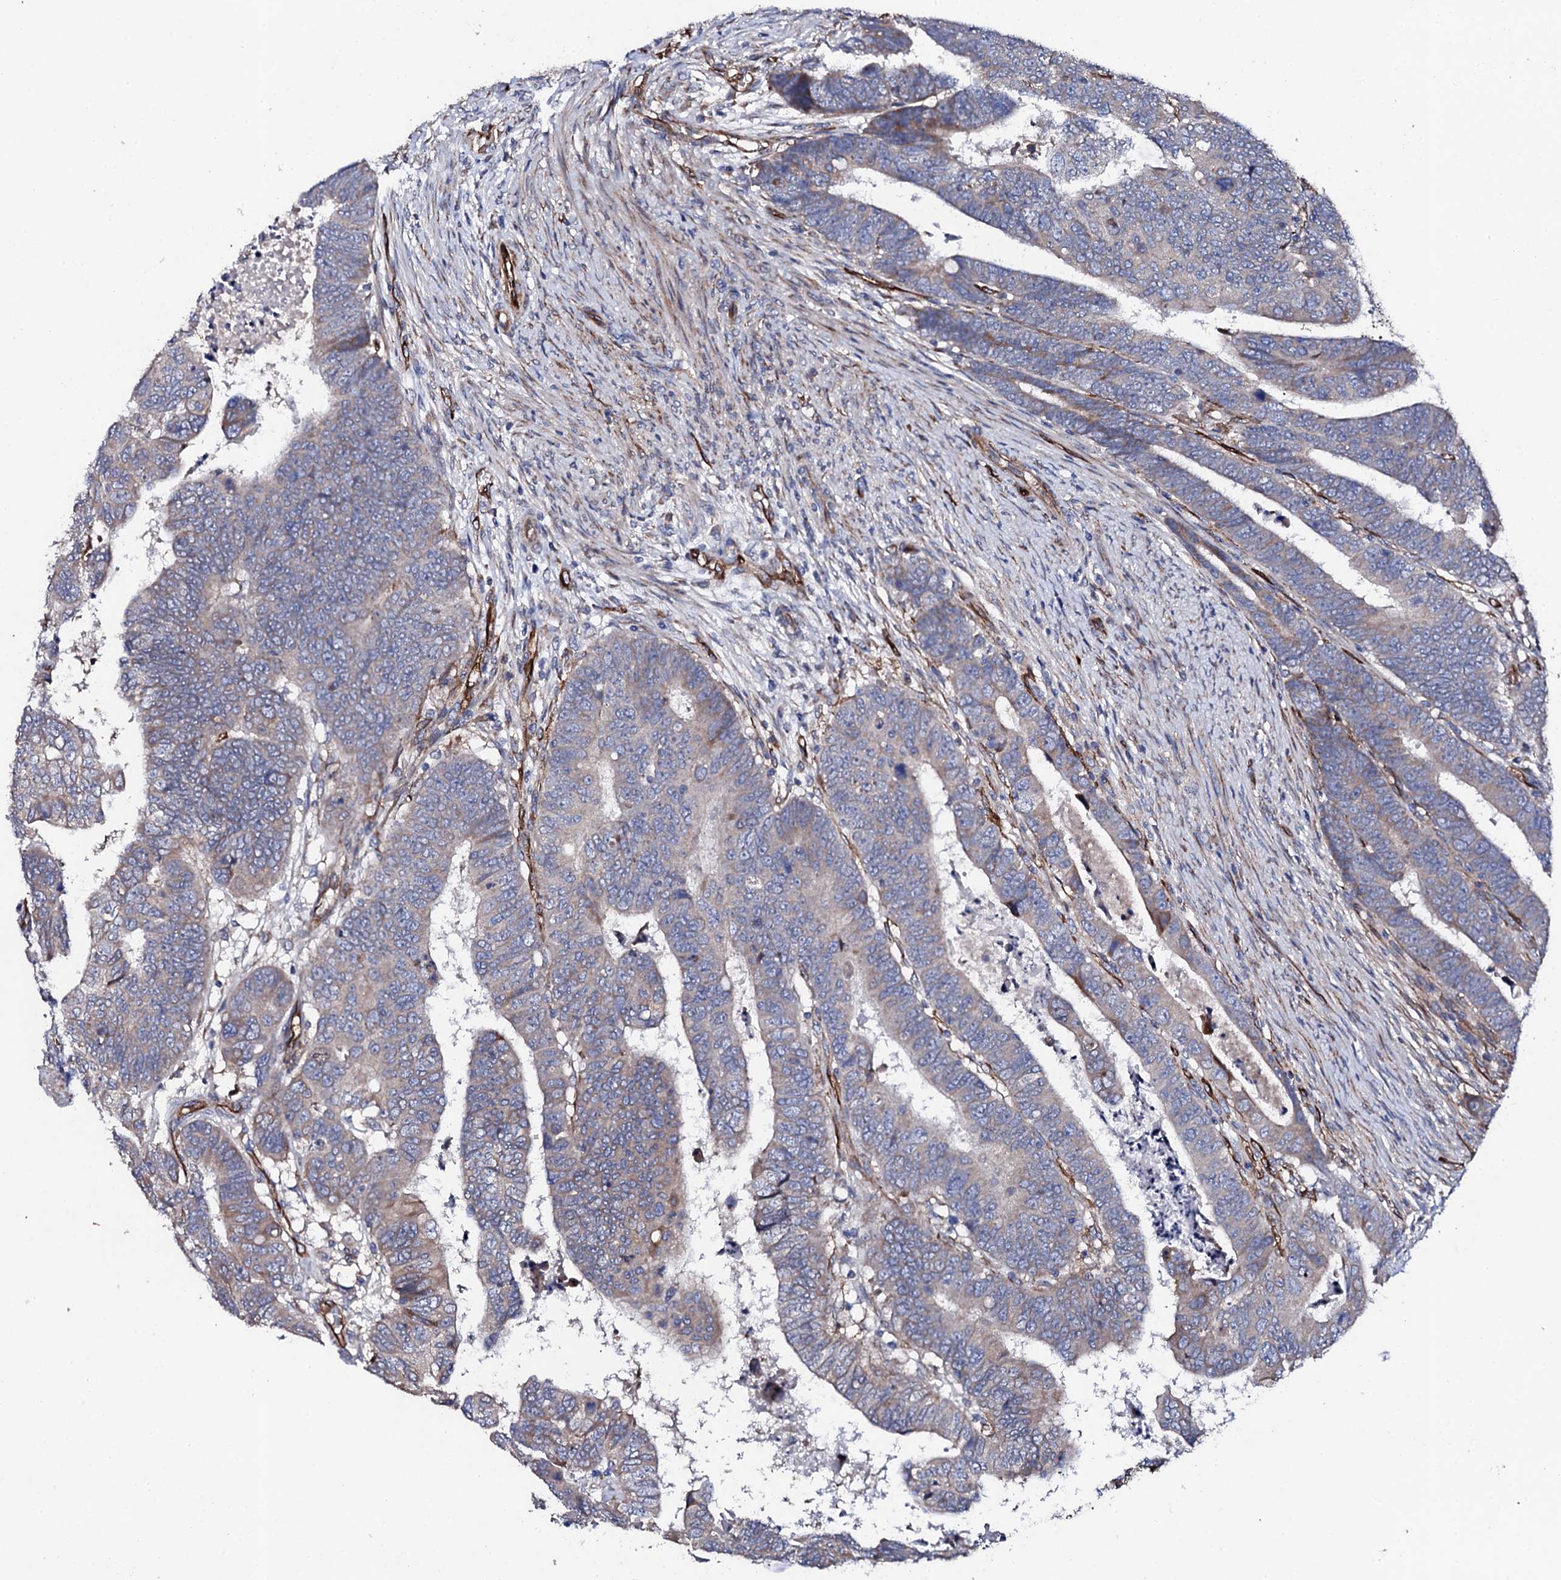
{"staining": {"intensity": "moderate", "quantity": "<25%", "location": "cytoplasmic/membranous"}, "tissue": "colorectal cancer", "cell_type": "Tumor cells", "image_type": "cancer", "snomed": [{"axis": "morphology", "description": "Normal tissue, NOS"}, {"axis": "morphology", "description": "Adenocarcinoma, NOS"}, {"axis": "topography", "description": "Rectum"}], "caption": "Immunohistochemistry of colorectal adenocarcinoma exhibits low levels of moderate cytoplasmic/membranous staining in about <25% of tumor cells. Nuclei are stained in blue.", "gene": "DBX1", "patient": {"sex": "female", "age": 65}}